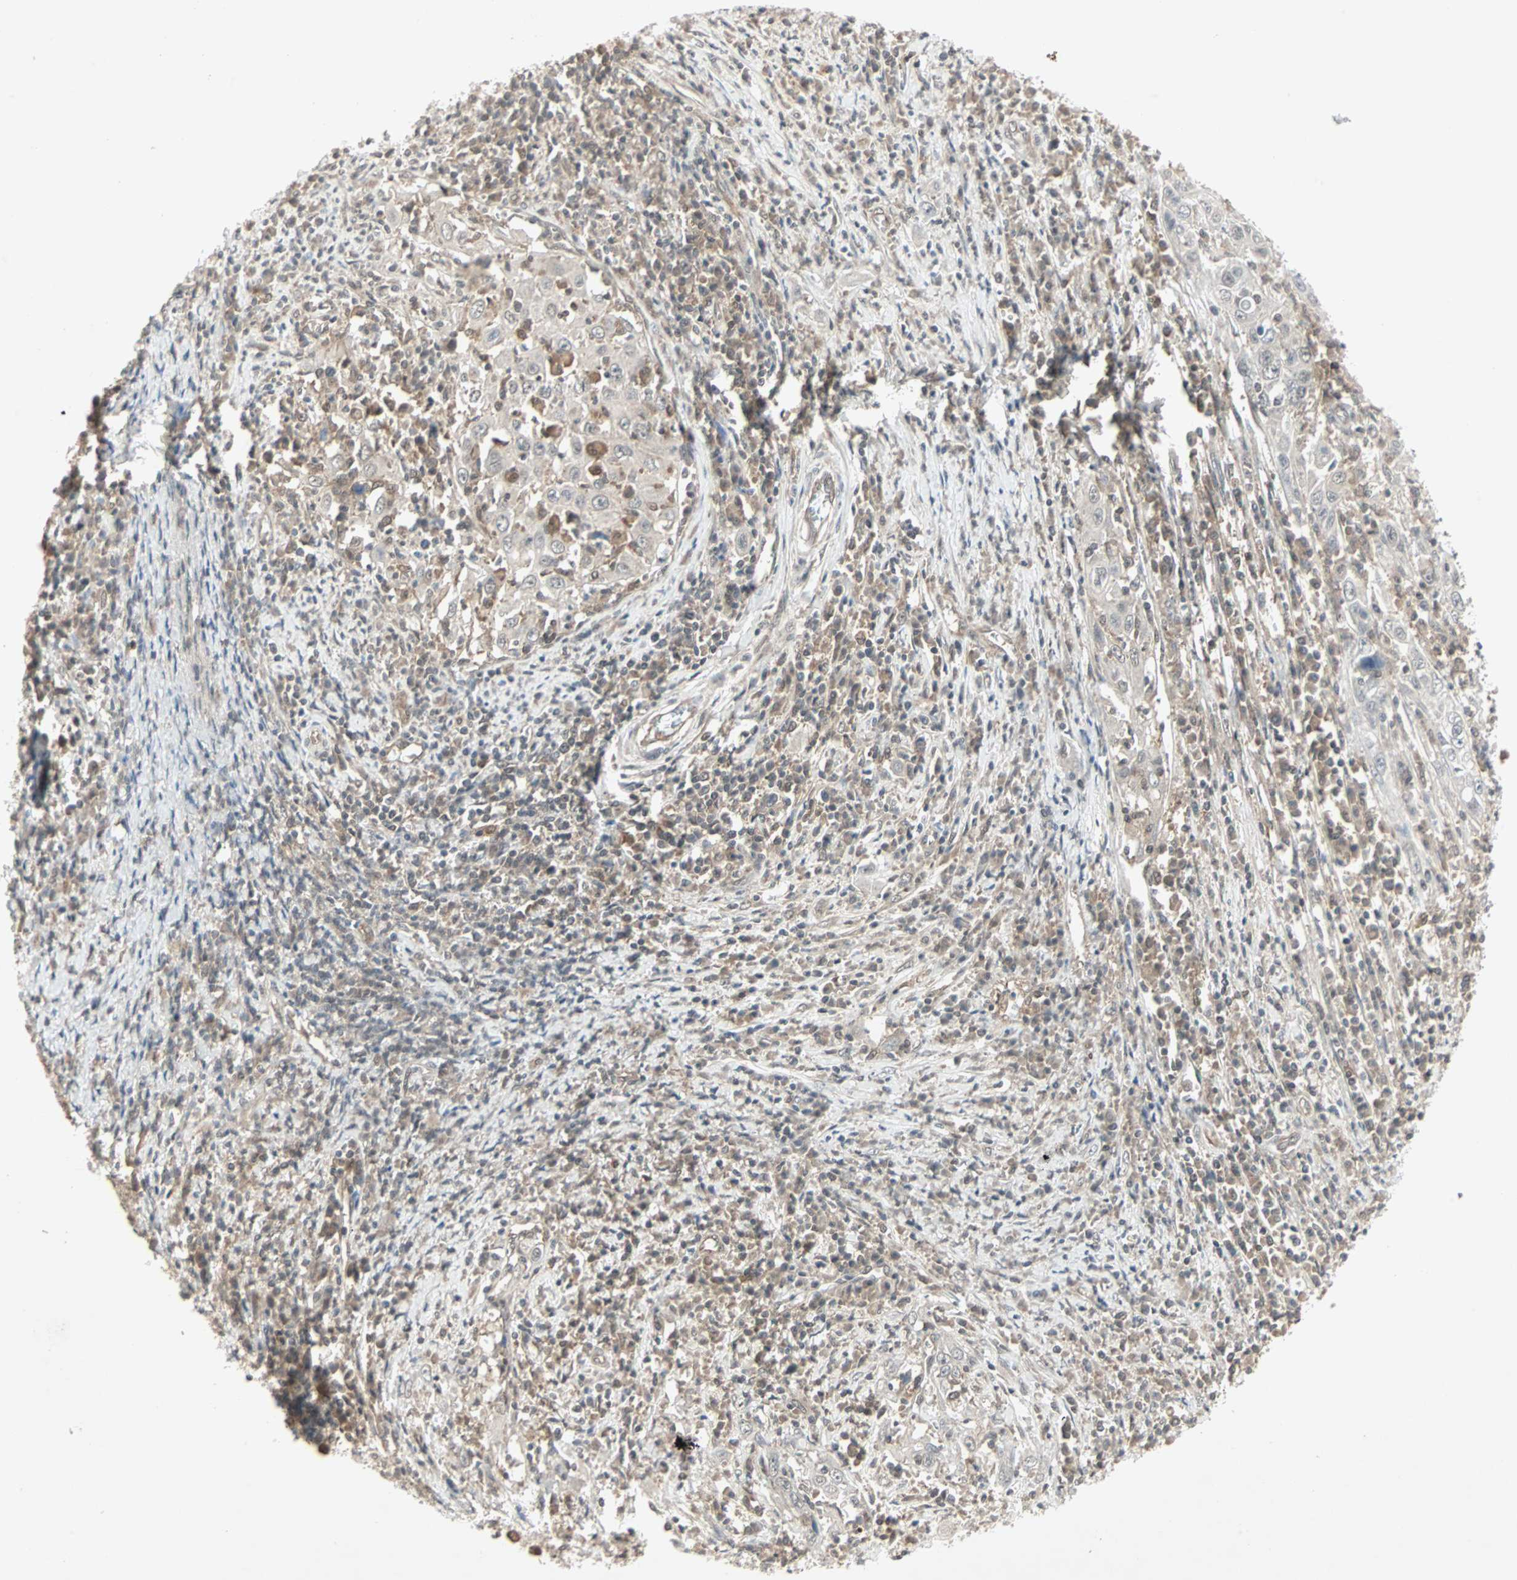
{"staining": {"intensity": "negative", "quantity": "none", "location": "none"}, "tissue": "cervical cancer", "cell_type": "Tumor cells", "image_type": "cancer", "snomed": [{"axis": "morphology", "description": "Squamous cell carcinoma, NOS"}, {"axis": "topography", "description": "Cervix"}], "caption": "There is no significant expression in tumor cells of cervical cancer (squamous cell carcinoma). (DAB (3,3'-diaminobenzidine) IHC visualized using brightfield microscopy, high magnification).", "gene": "PTPA", "patient": {"sex": "female", "age": 46}}